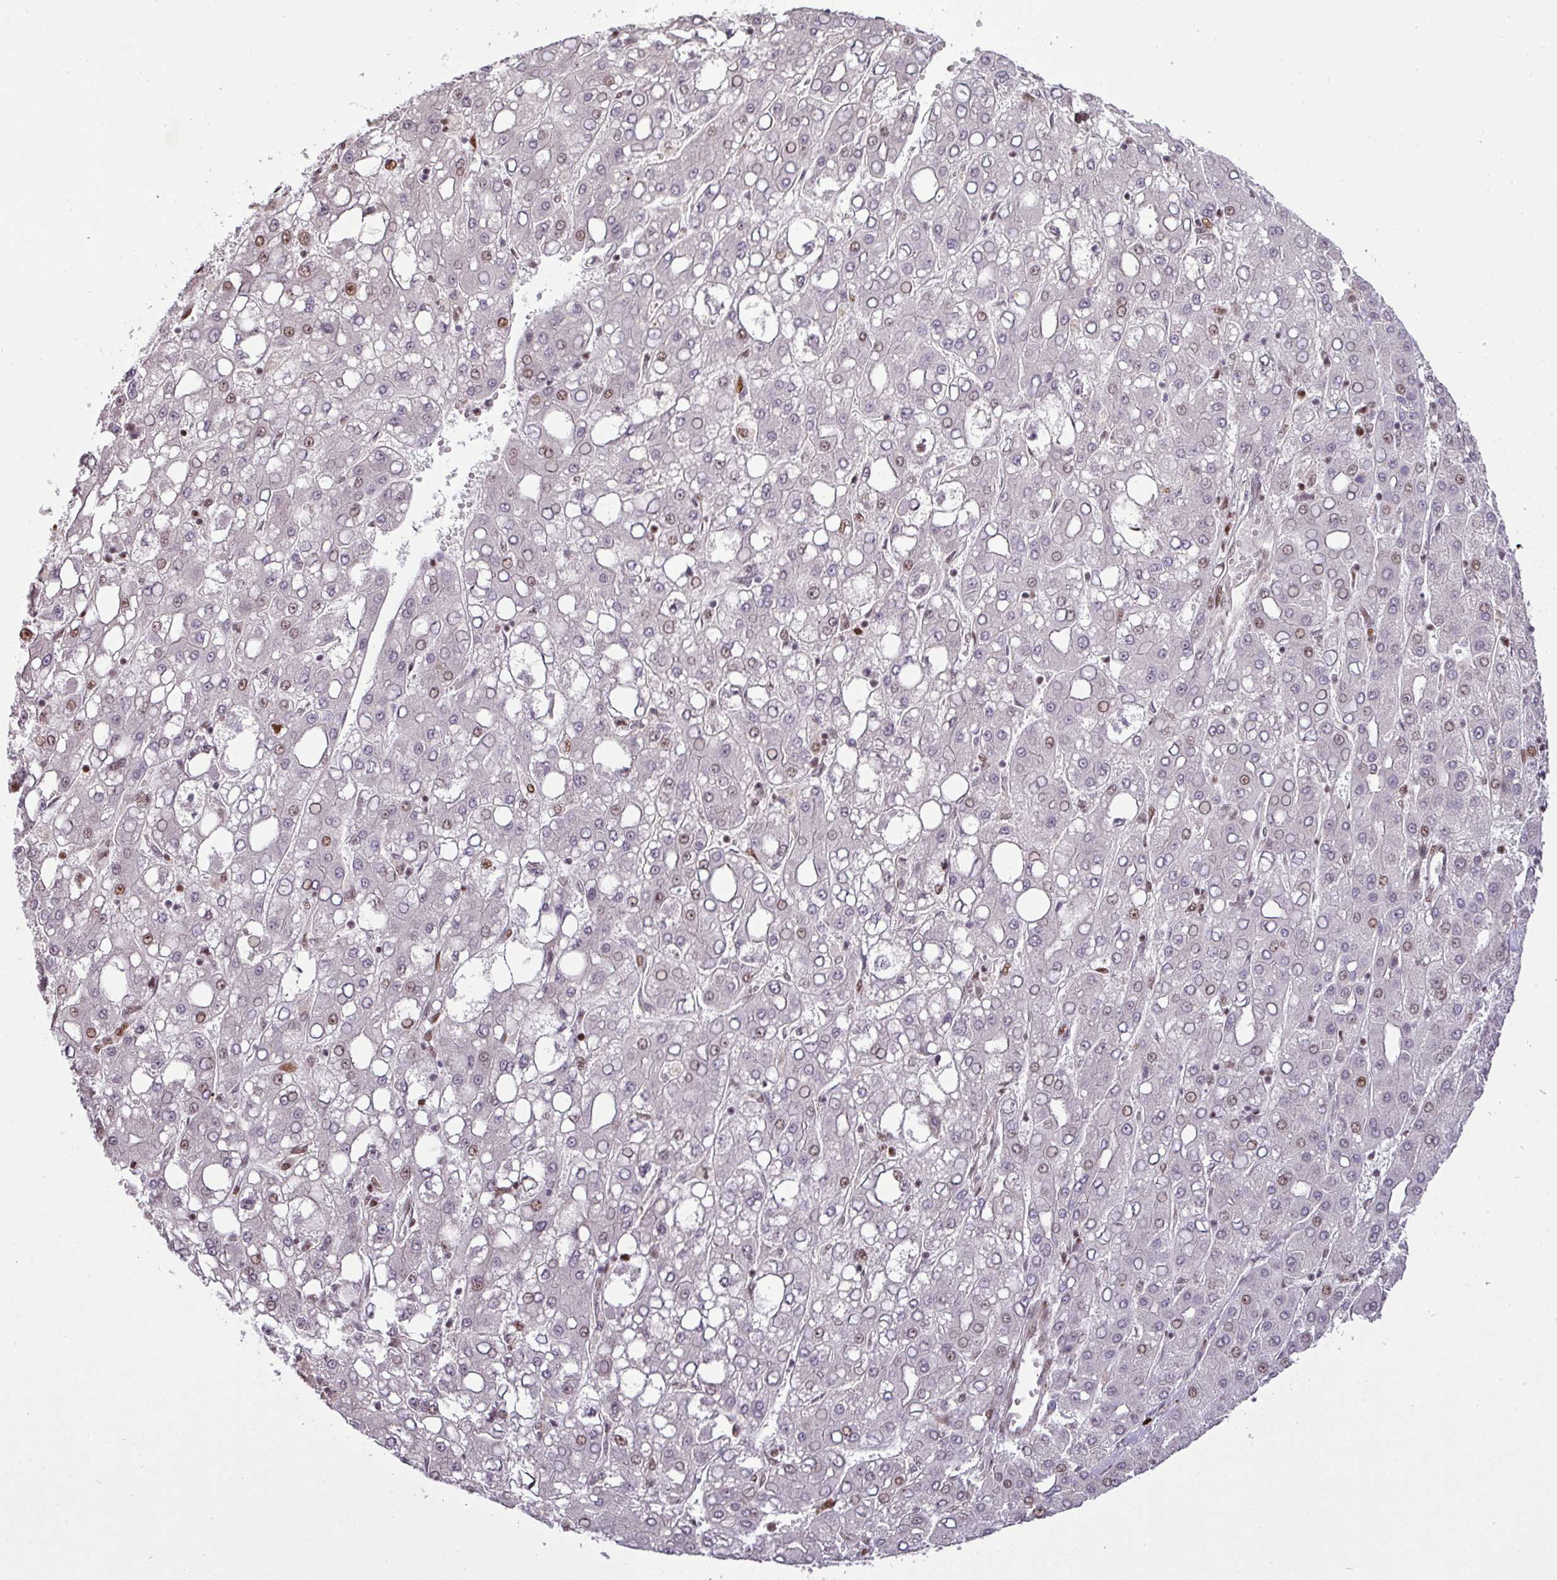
{"staining": {"intensity": "moderate", "quantity": "25%-75%", "location": "nuclear"}, "tissue": "liver cancer", "cell_type": "Tumor cells", "image_type": "cancer", "snomed": [{"axis": "morphology", "description": "Carcinoma, Hepatocellular, NOS"}, {"axis": "topography", "description": "Liver"}], "caption": "Liver hepatocellular carcinoma tissue reveals moderate nuclear staining in about 25%-75% of tumor cells, visualized by immunohistochemistry. The protein is stained brown, and the nuclei are stained in blue (DAB IHC with brightfield microscopy, high magnification).", "gene": "MYSM1", "patient": {"sex": "male", "age": 65}}